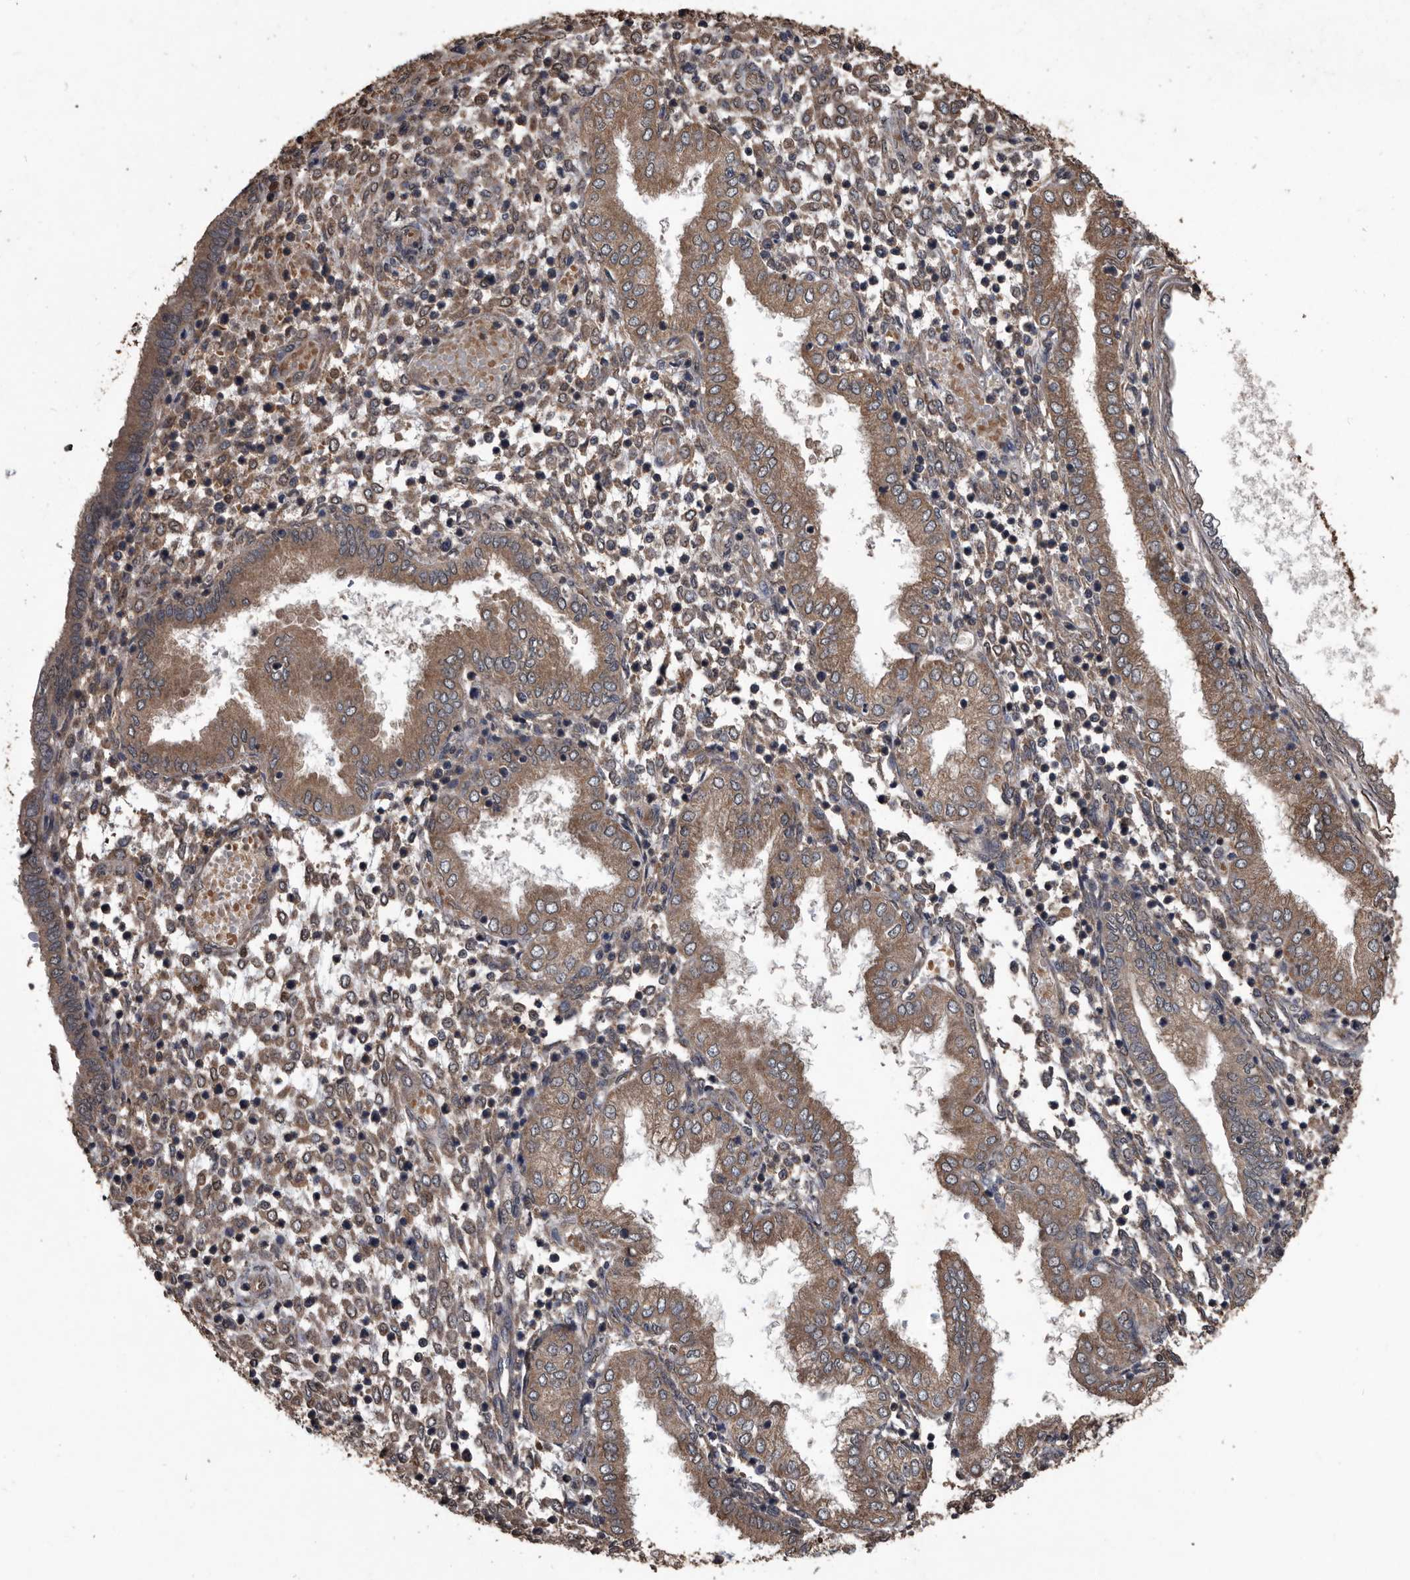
{"staining": {"intensity": "moderate", "quantity": "25%-75%", "location": "cytoplasmic/membranous"}, "tissue": "endometrium", "cell_type": "Cells in endometrial stroma", "image_type": "normal", "snomed": [{"axis": "morphology", "description": "Normal tissue, NOS"}, {"axis": "topography", "description": "Endometrium"}], "caption": "Immunohistochemistry of benign endometrium exhibits medium levels of moderate cytoplasmic/membranous positivity in approximately 25%-75% of cells in endometrial stroma. (Brightfield microscopy of DAB IHC at high magnification).", "gene": "NRBP1", "patient": {"sex": "female", "age": 53}}